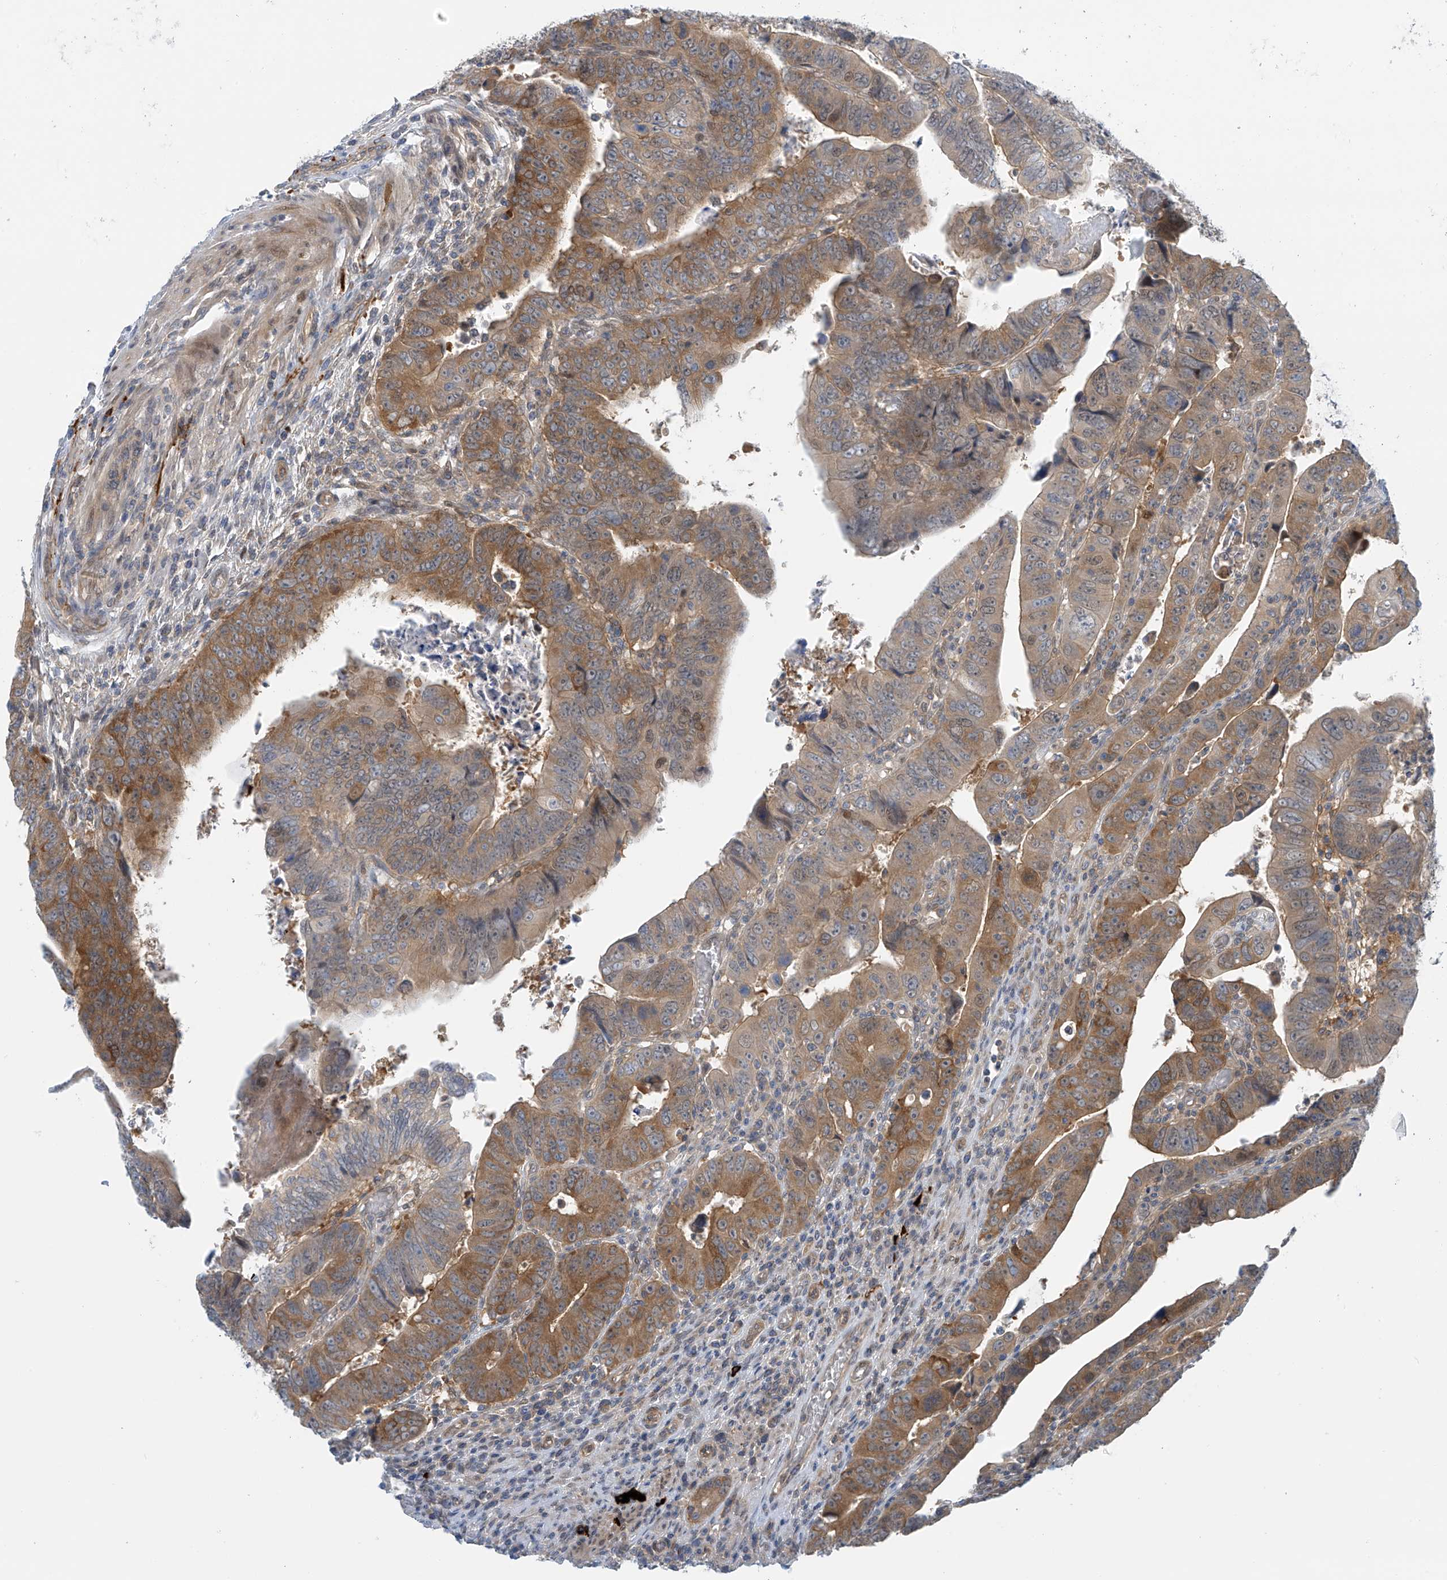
{"staining": {"intensity": "moderate", "quantity": ">75%", "location": "cytoplasmic/membranous"}, "tissue": "colorectal cancer", "cell_type": "Tumor cells", "image_type": "cancer", "snomed": [{"axis": "morphology", "description": "Normal tissue, NOS"}, {"axis": "morphology", "description": "Adenocarcinoma, NOS"}, {"axis": "topography", "description": "Rectum"}], "caption": "Immunohistochemistry (IHC) of human adenocarcinoma (colorectal) reveals medium levels of moderate cytoplasmic/membranous positivity in approximately >75% of tumor cells.", "gene": "FSD1L", "patient": {"sex": "female", "age": 65}}